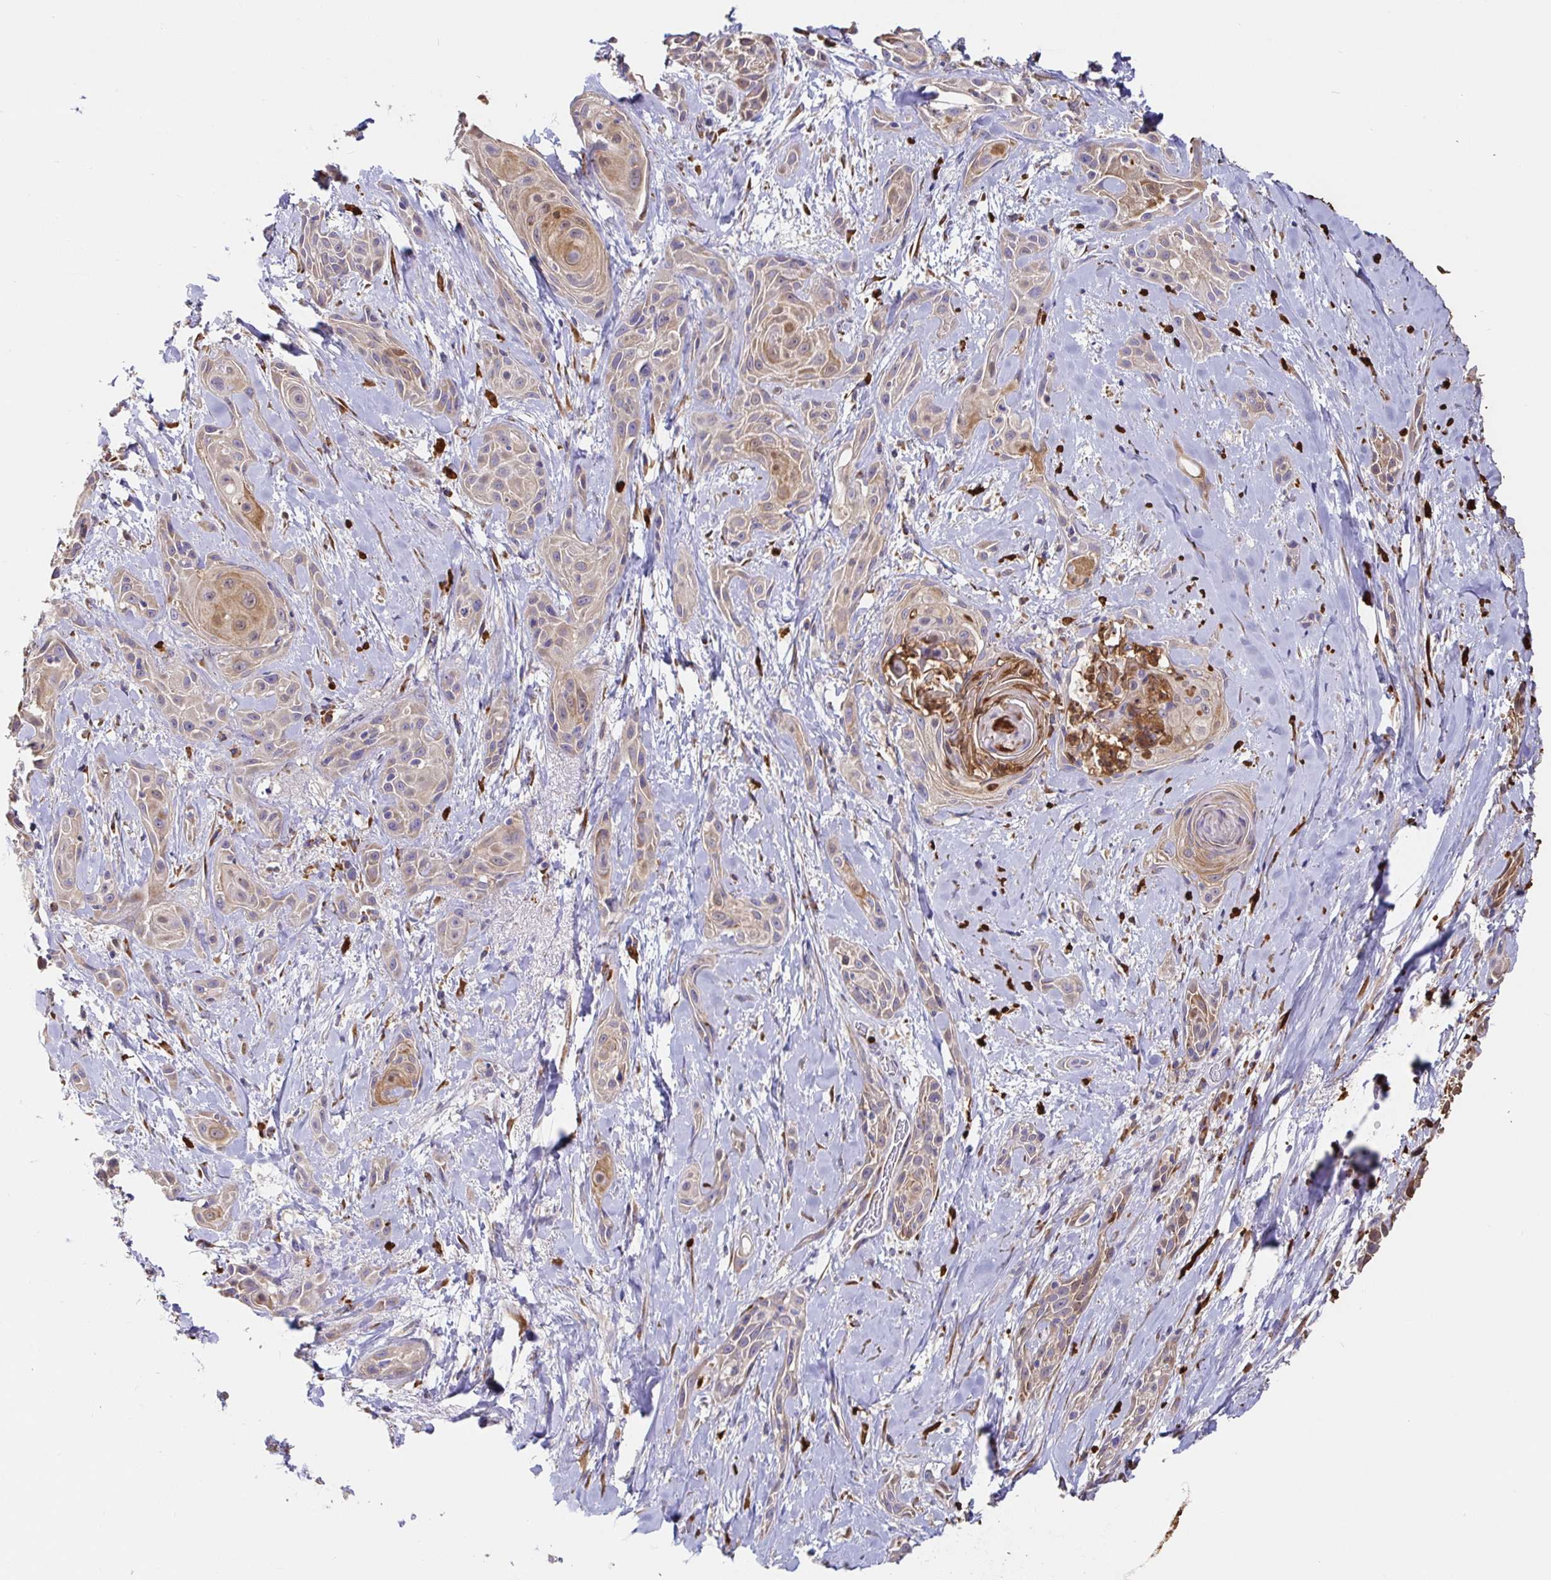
{"staining": {"intensity": "weak", "quantity": "25%-75%", "location": "cytoplasmic/membranous"}, "tissue": "skin cancer", "cell_type": "Tumor cells", "image_type": "cancer", "snomed": [{"axis": "morphology", "description": "Squamous cell carcinoma, NOS"}, {"axis": "topography", "description": "Skin"}, {"axis": "topography", "description": "Anal"}], "caption": "A histopathology image of skin squamous cell carcinoma stained for a protein displays weak cytoplasmic/membranous brown staining in tumor cells. (IHC, brightfield microscopy, high magnification).", "gene": "PDPK1", "patient": {"sex": "male", "age": 64}}